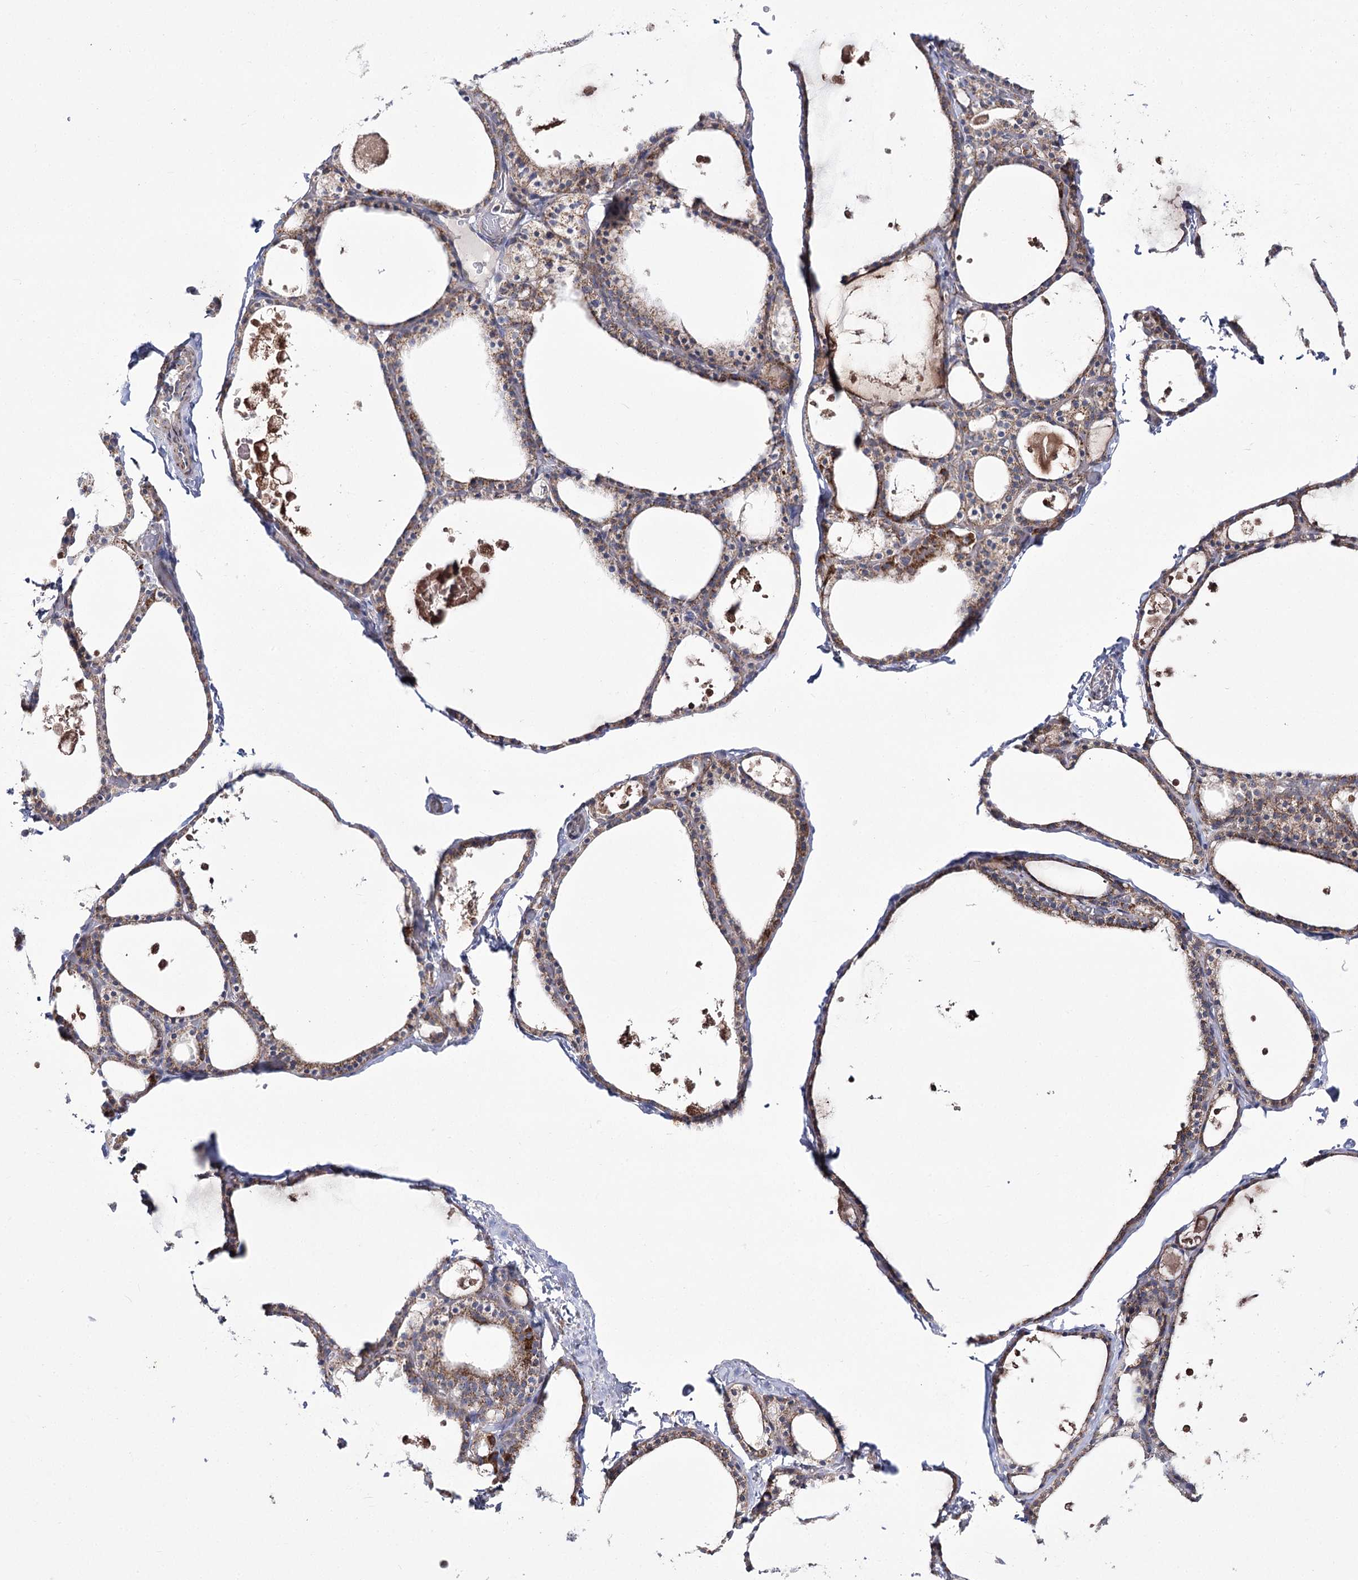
{"staining": {"intensity": "moderate", "quantity": ">75%", "location": "cytoplasmic/membranous"}, "tissue": "thyroid gland", "cell_type": "Glandular cells", "image_type": "normal", "snomed": [{"axis": "morphology", "description": "Normal tissue, NOS"}, {"axis": "topography", "description": "Thyroid gland"}], "caption": "High-magnification brightfield microscopy of benign thyroid gland stained with DAB (3,3'-diaminobenzidine) (brown) and counterstained with hematoxylin (blue). glandular cells exhibit moderate cytoplasmic/membranous staining is identified in about>75% of cells. Ihc stains the protein in brown and the nuclei are stained blue.", "gene": "NADK2", "patient": {"sex": "male", "age": 56}}